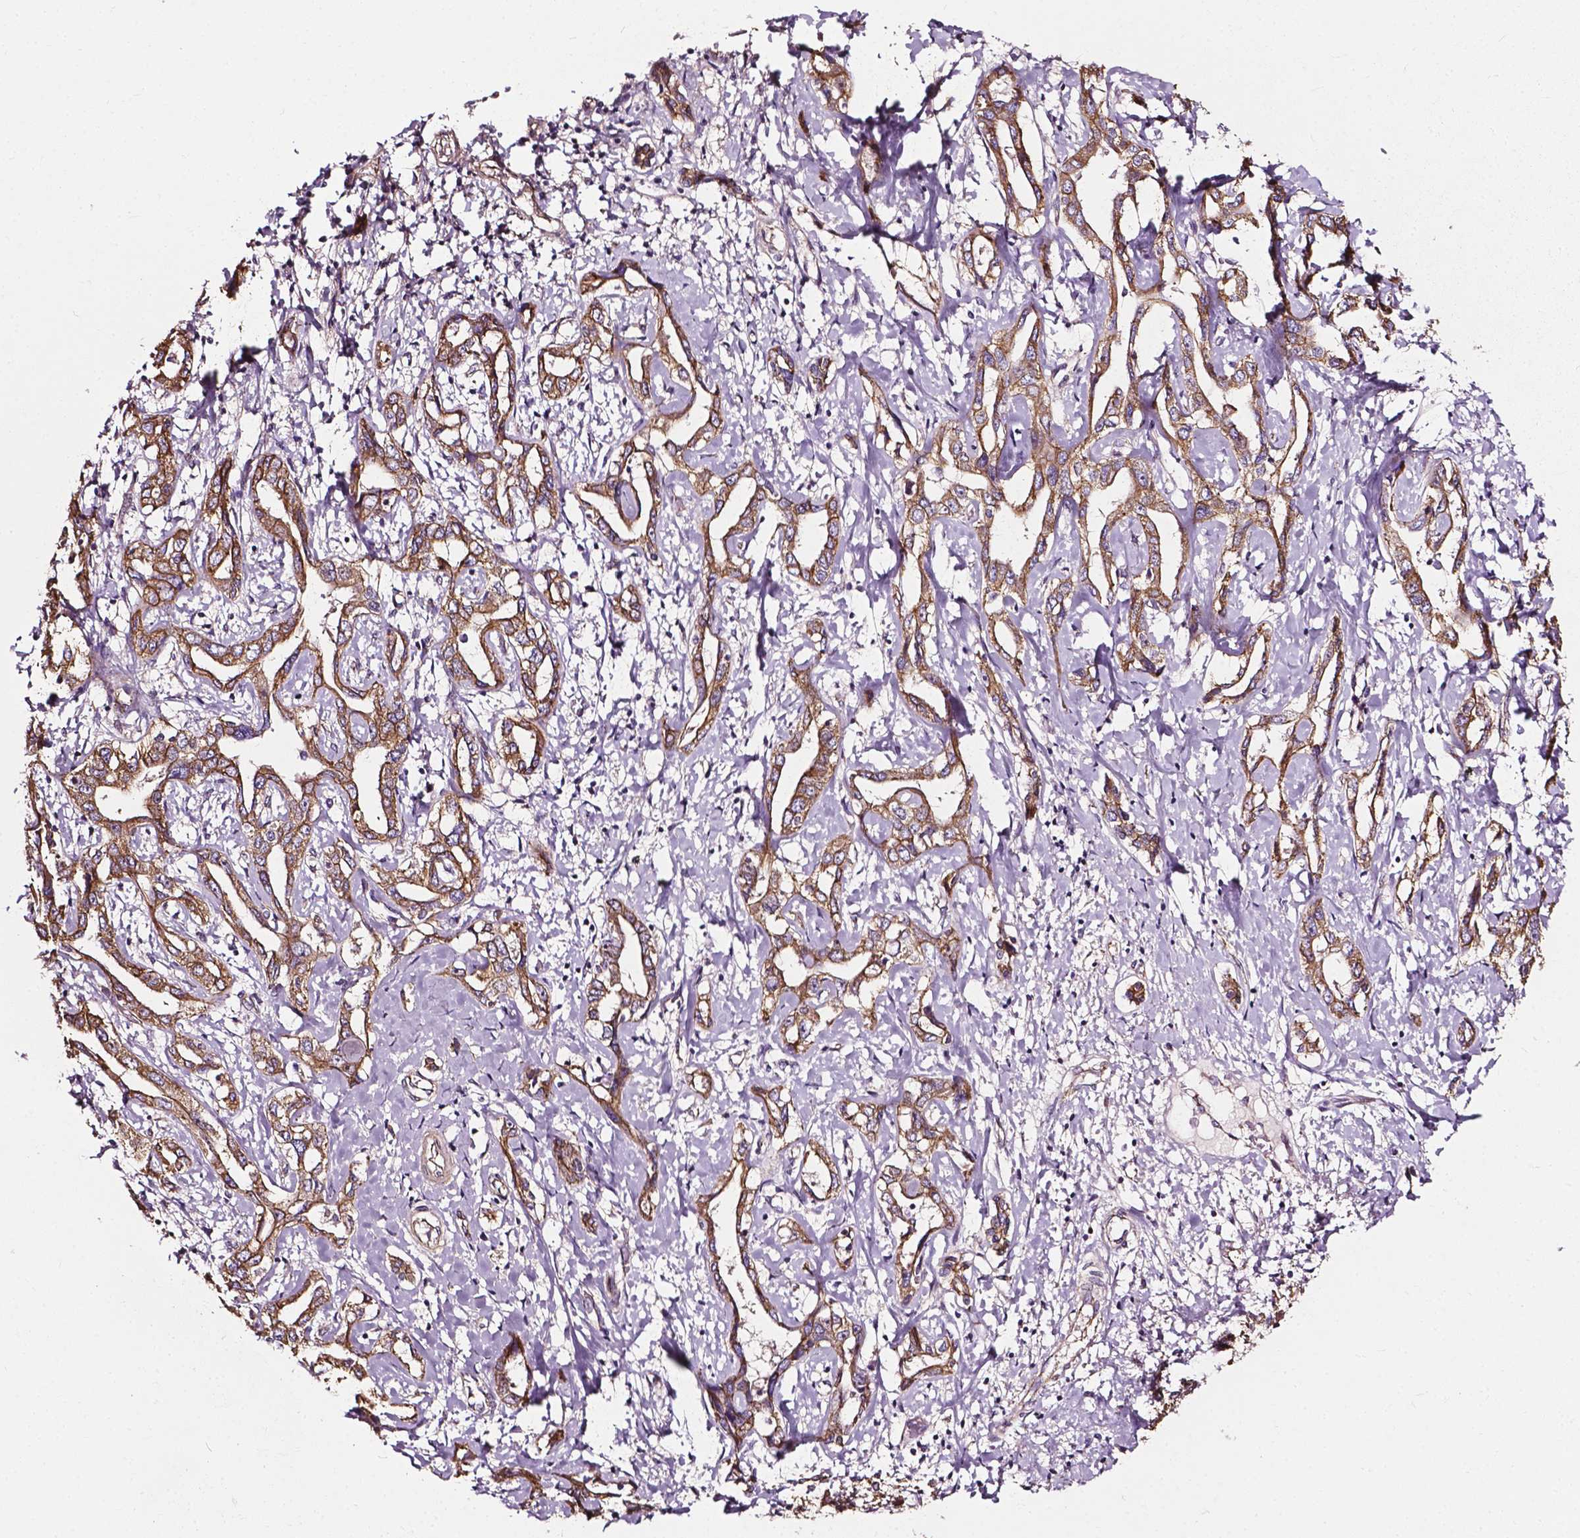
{"staining": {"intensity": "moderate", "quantity": ">75%", "location": "cytoplasmic/membranous"}, "tissue": "liver cancer", "cell_type": "Tumor cells", "image_type": "cancer", "snomed": [{"axis": "morphology", "description": "Cholangiocarcinoma"}, {"axis": "topography", "description": "Liver"}], "caption": "Immunohistochemical staining of human cholangiocarcinoma (liver) reveals medium levels of moderate cytoplasmic/membranous positivity in approximately >75% of tumor cells.", "gene": "ATG16L1", "patient": {"sex": "male", "age": 59}}